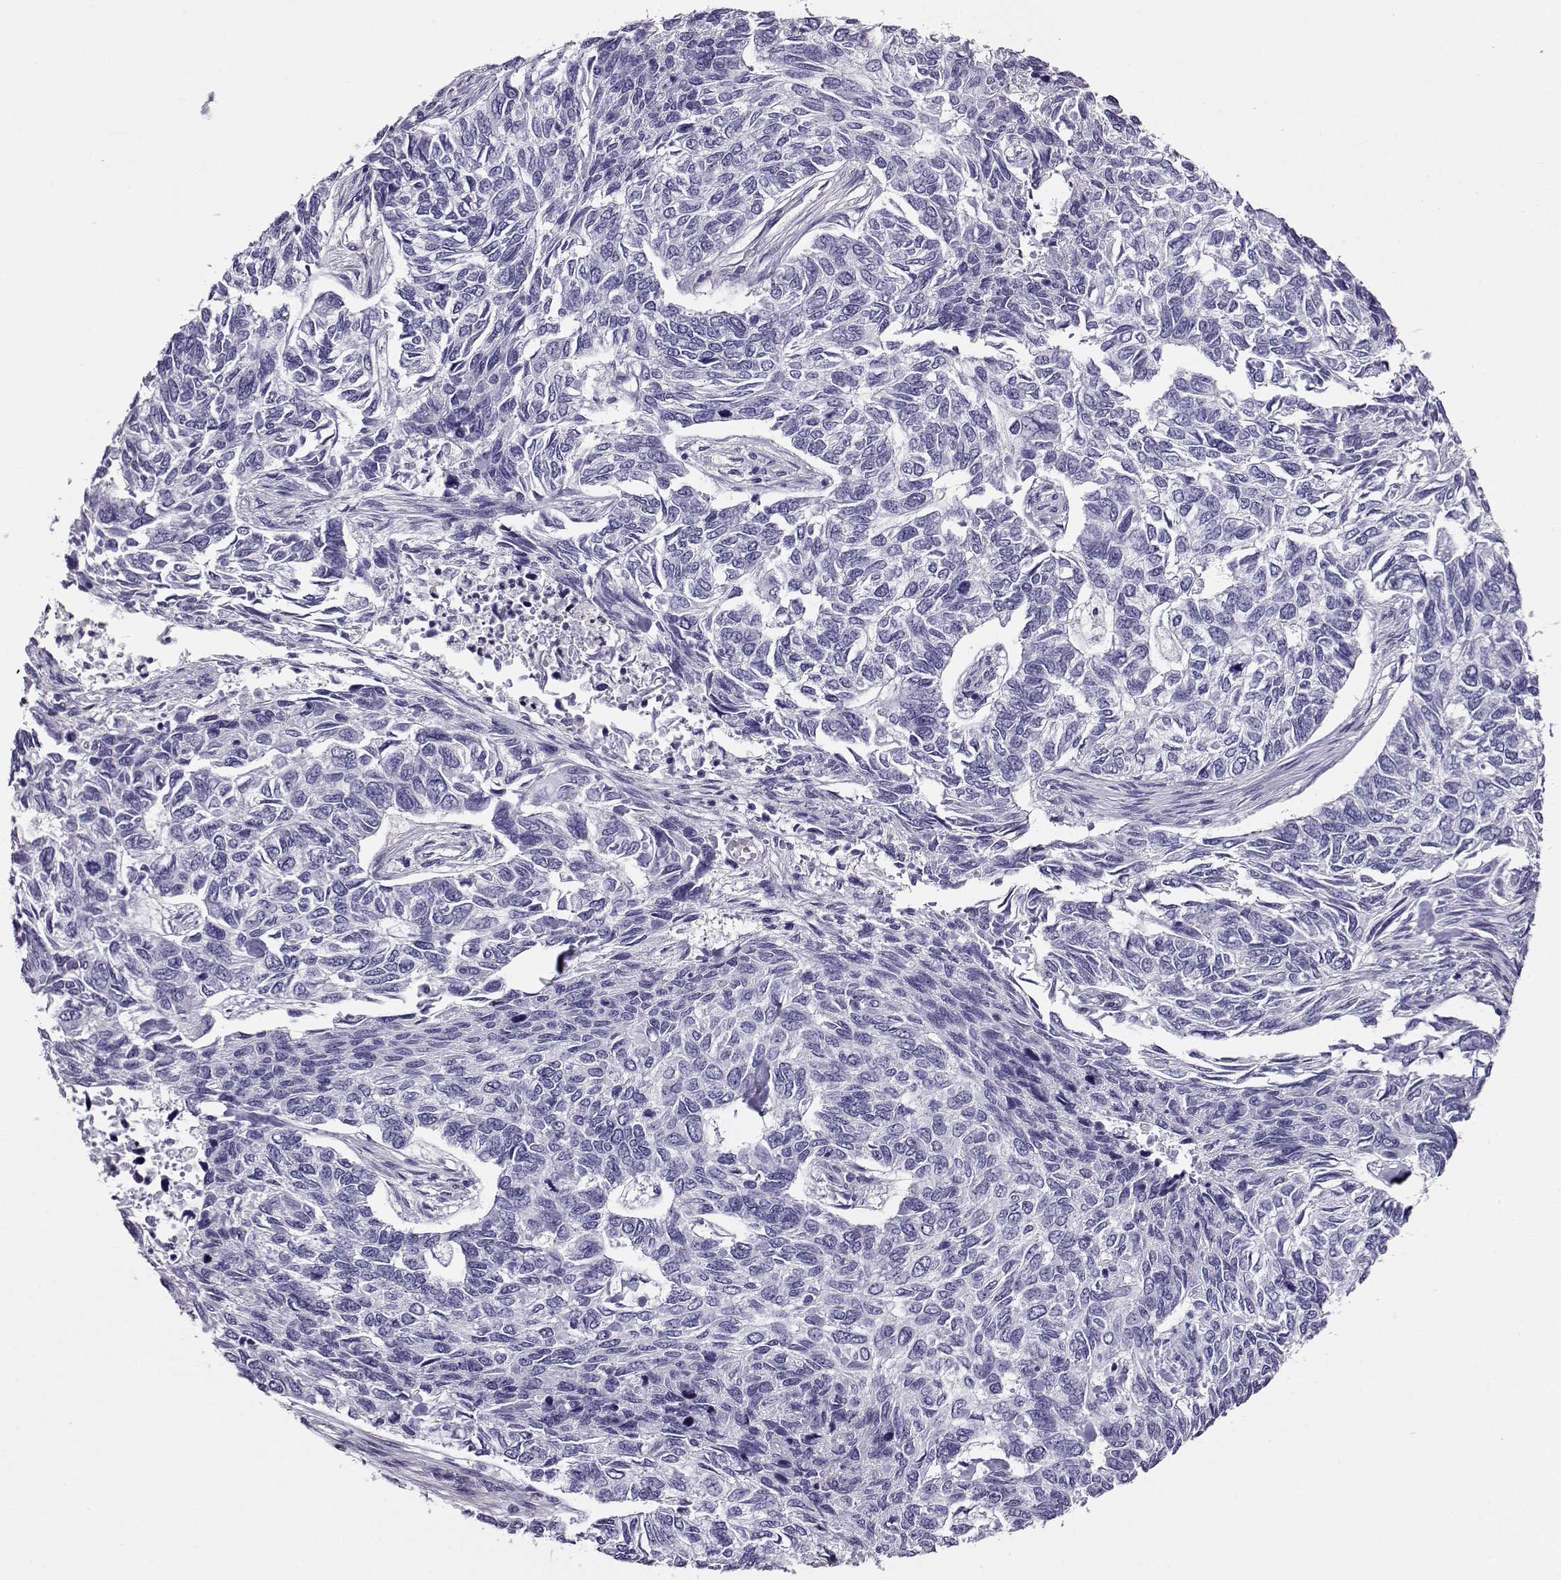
{"staining": {"intensity": "negative", "quantity": "none", "location": "none"}, "tissue": "skin cancer", "cell_type": "Tumor cells", "image_type": "cancer", "snomed": [{"axis": "morphology", "description": "Basal cell carcinoma"}, {"axis": "topography", "description": "Skin"}], "caption": "This histopathology image is of skin basal cell carcinoma stained with IHC to label a protein in brown with the nuclei are counter-stained blue. There is no expression in tumor cells. (DAB immunohistochemistry, high magnification).", "gene": "CCR8", "patient": {"sex": "female", "age": 65}}